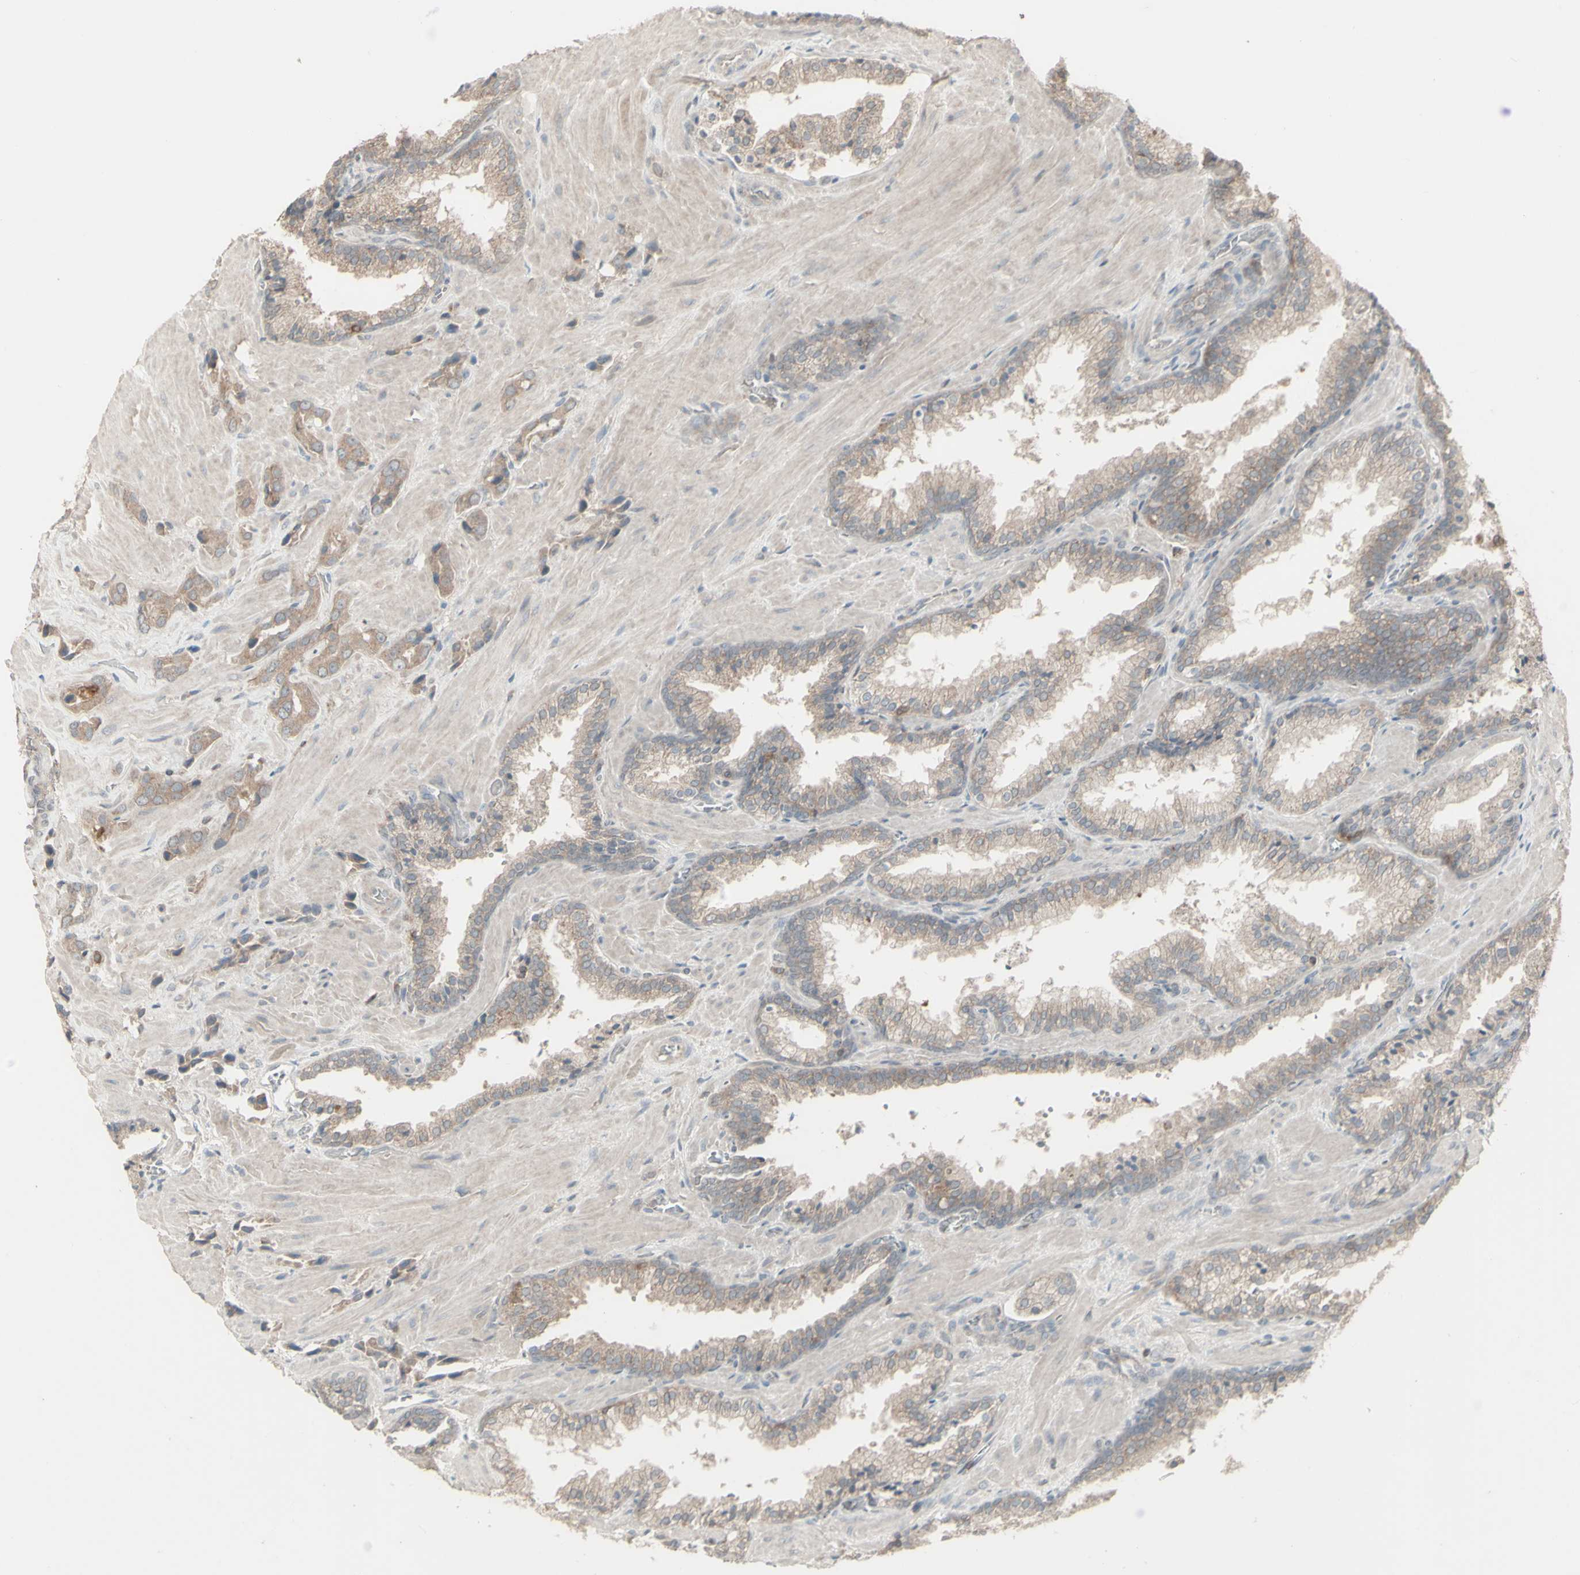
{"staining": {"intensity": "weak", "quantity": ">75%", "location": "cytoplasmic/membranous"}, "tissue": "prostate cancer", "cell_type": "Tumor cells", "image_type": "cancer", "snomed": [{"axis": "morphology", "description": "Adenocarcinoma, High grade"}, {"axis": "topography", "description": "Prostate"}], "caption": "Protein staining of prostate cancer tissue reveals weak cytoplasmic/membranous positivity in approximately >75% of tumor cells.", "gene": "CSK", "patient": {"sex": "male", "age": 64}}